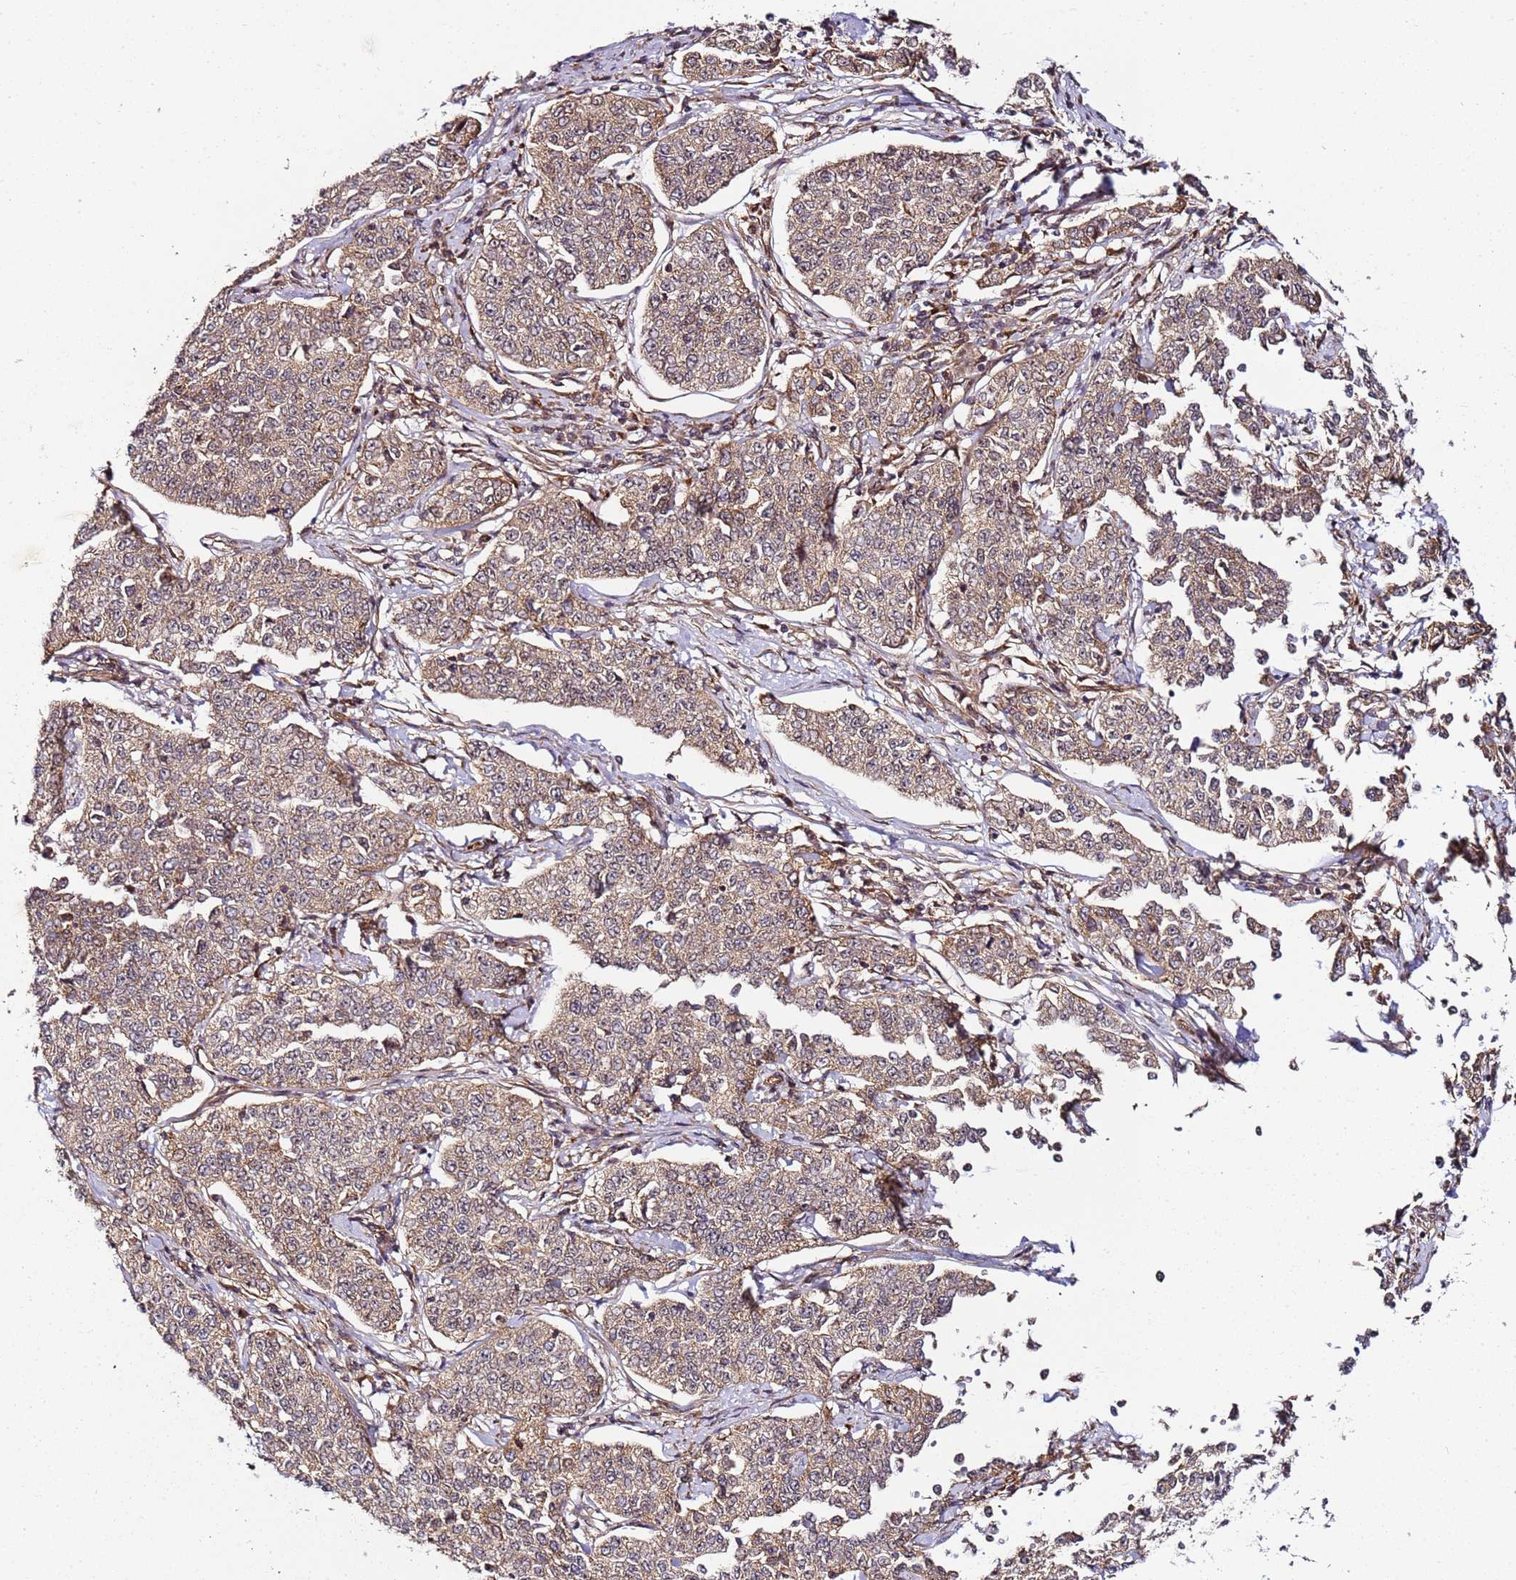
{"staining": {"intensity": "weak", "quantity": ">75%", "location": "cytoplasmic/membranous"}, "tissue": "cervical cancer", "cell_type": "Tumor cells", "image_type": "cancer", "snomed": [{"axis": "morphology", "description": "Squamous cell carcinoma, NOS"}, {"axis": "topography", "description": "Cervix"}], "caption": "Approximately >75% of tumor cells in cervical squamous cell carcinoma exhibit weak cytoplasmic/membranous protein expression as visualized by brown immunohistochemical staining.", "gene": "CCNYL1", "patient": {"sex": "female", "age": 35}}